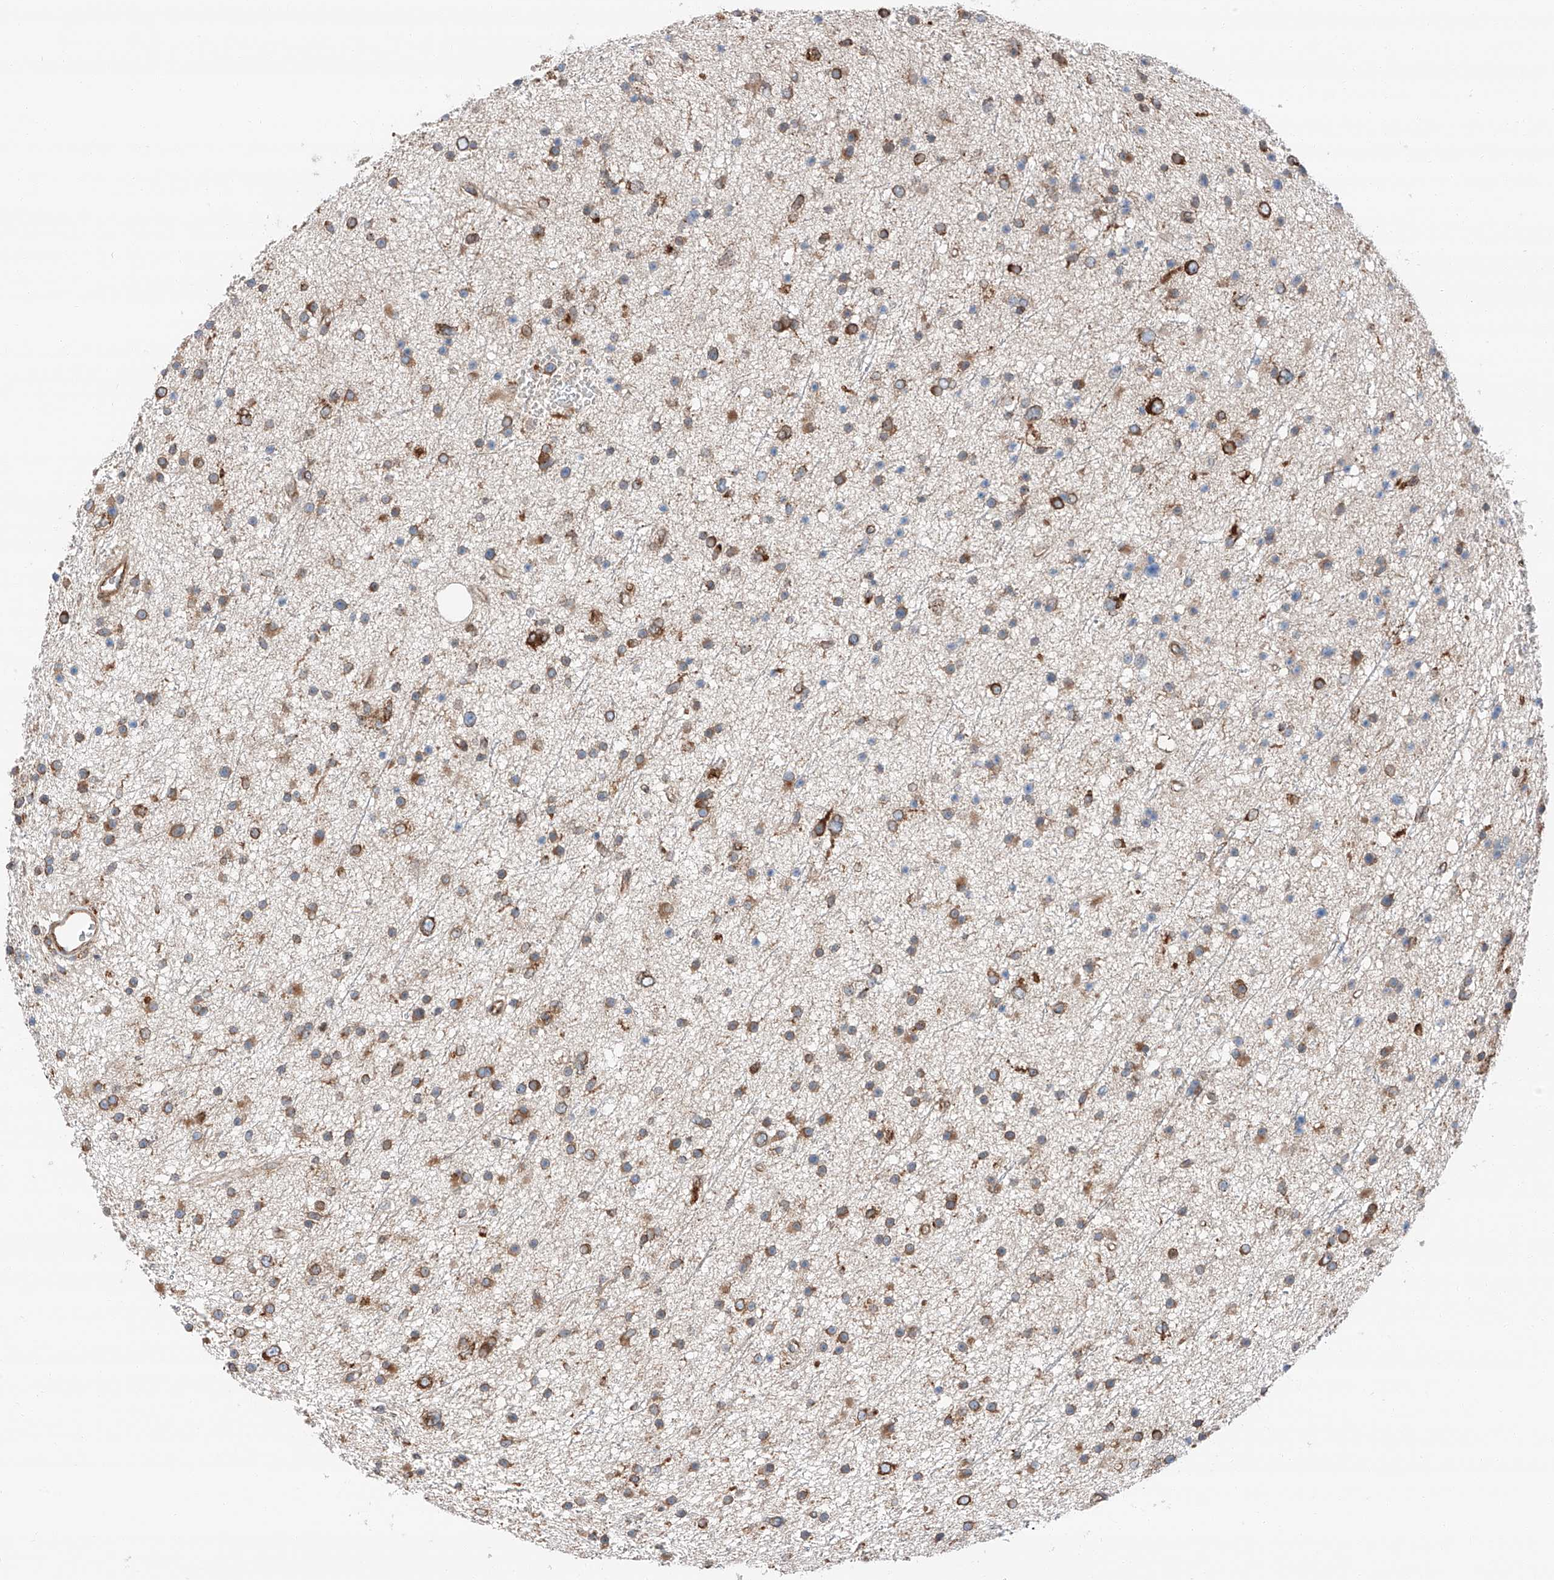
{"staining": {"intensity": "moderate", "quantity": "25%-75%", "location": "cytoplasmic/membranous"}, "tissue": "glioma", "cell_type": "Tumor cells", "image_type": "cancer", "snomed": [{"axis": "morphology", "description": "Glioma, malignant, Low grade"}, {"axis": "topography", "description": "Cerebral cortex"}], "caption": "Immunohistochemistry image of human malignant low-grade glioma stained for a protein (brown), which shows medium levels of moderate cytoplasmic/membranous staining in approximately 25%-75% of tumor cells.", "gene": "ZC3H15", "patient": {"sex": "female", "age": 39}}